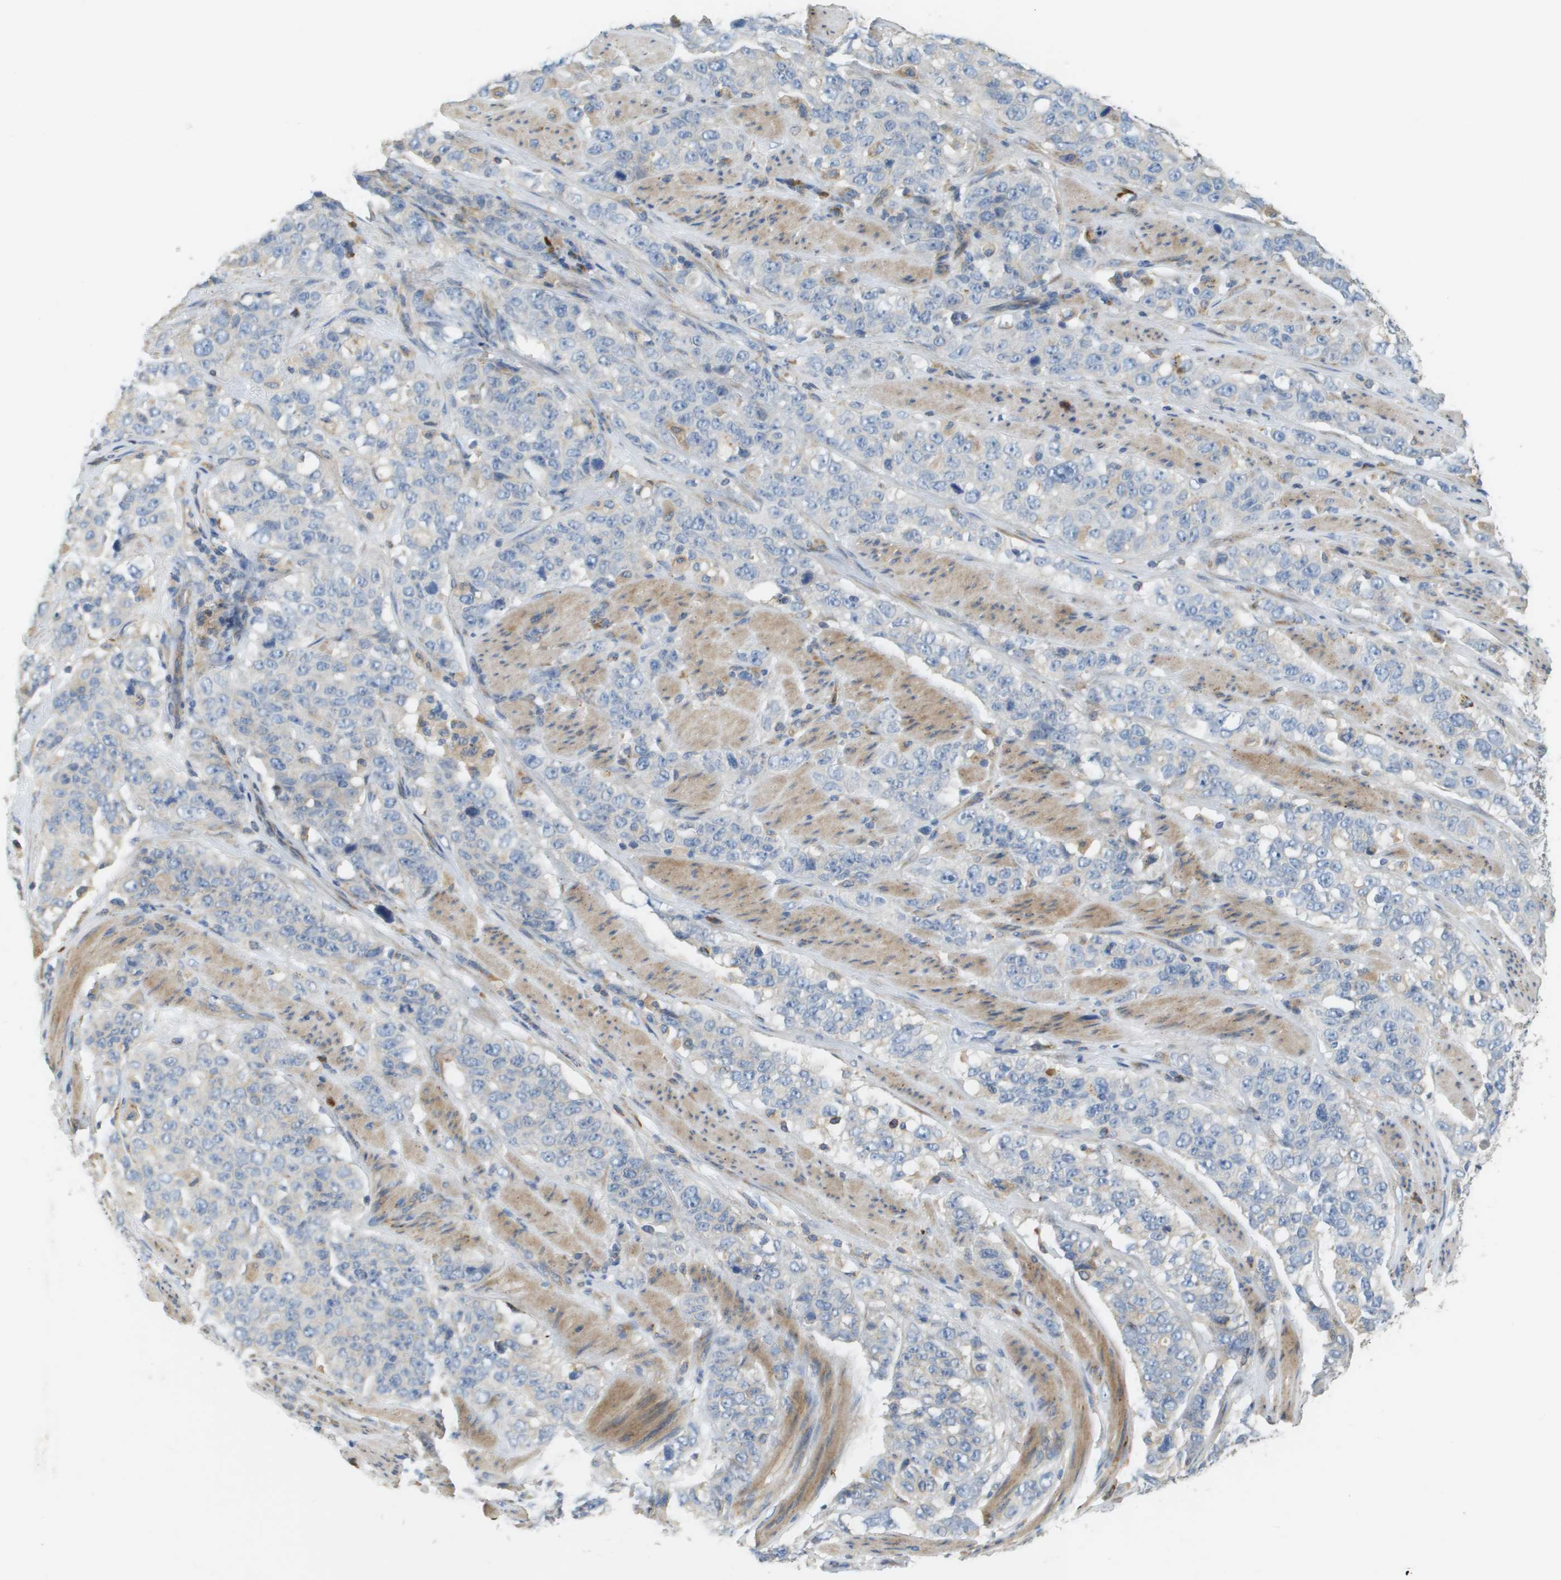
{"staining": {"intensity": "negative", "quantity": "none", "location": "none"}, "tissue": "stomach cancer", "cell_type": "Tumor cells", "image_type": "cancer", "snomed": [{"axis": "morphology", "description": "Adenocarcinoma, NOS"}, {"axis": "topography", "description": "Stomach"}], "caption": "Protein analysis of stomach cancer reveals no significant staining in tumor cells. (DAB (3,3'-diaminobenzidine) immunohistochemistry (IHC), high magnification).", "gene": "CASP10", "patient": {"sex": "male", "age": 48}}